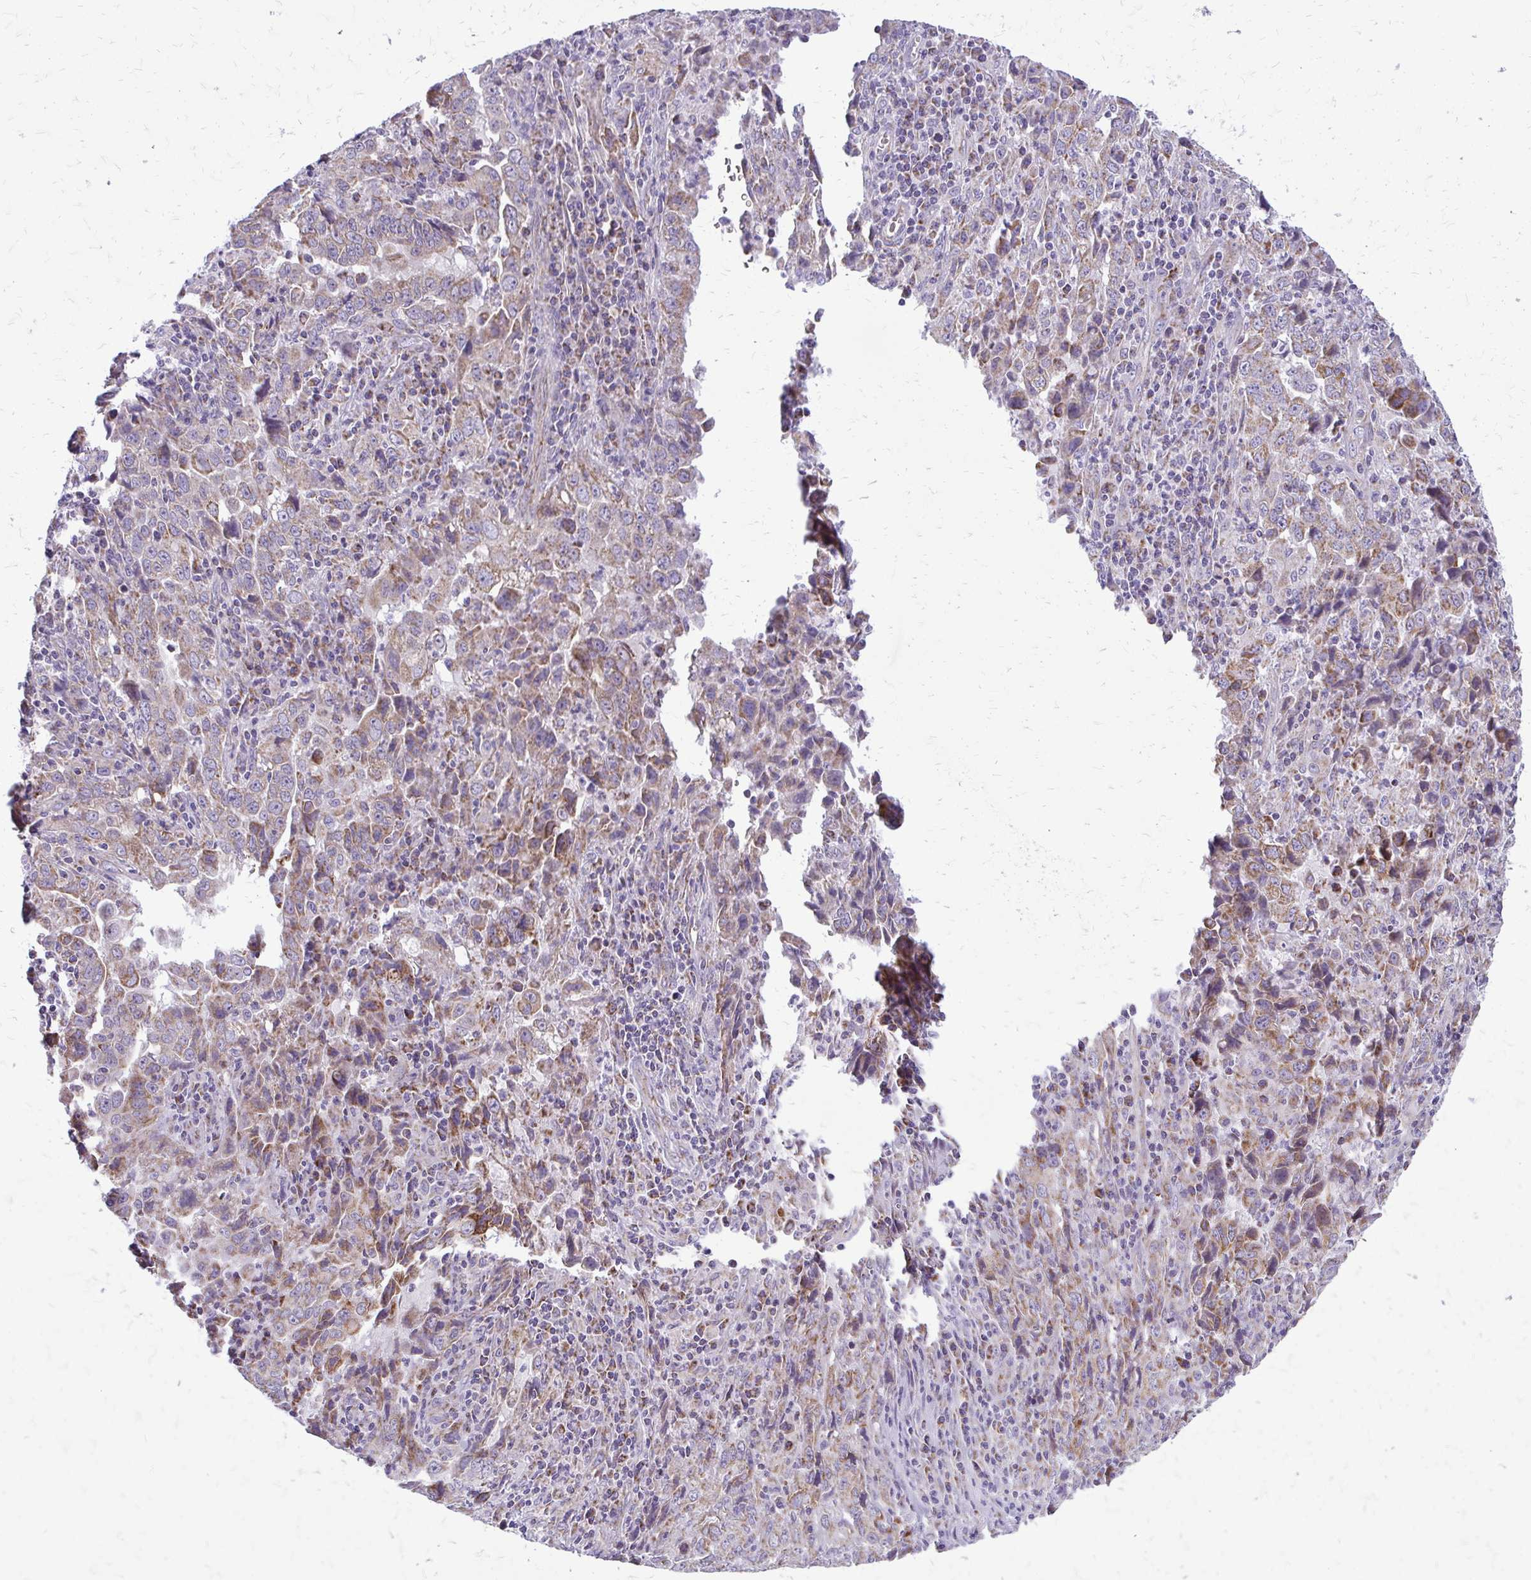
{"staining": {"intensity": "moderate", "quantity": ">75%", "location": "cytoplasmic/membranous"}, "tissue": "lung cancer", "cell_type": "Tumor cells", "image_type": "cancer", "snomed": [{"axis": "morphology", "description": "Adenocarcinoma, NOS"}, {"axis": "topography", "description": "Lung"}], "caption": "Tumor cells display moderate cytoplasmic/membranous staining in approximately >75% of cells in lung cancer.", "gene": "IFIT1", "patient": {"sex": "male", "age": 67}}